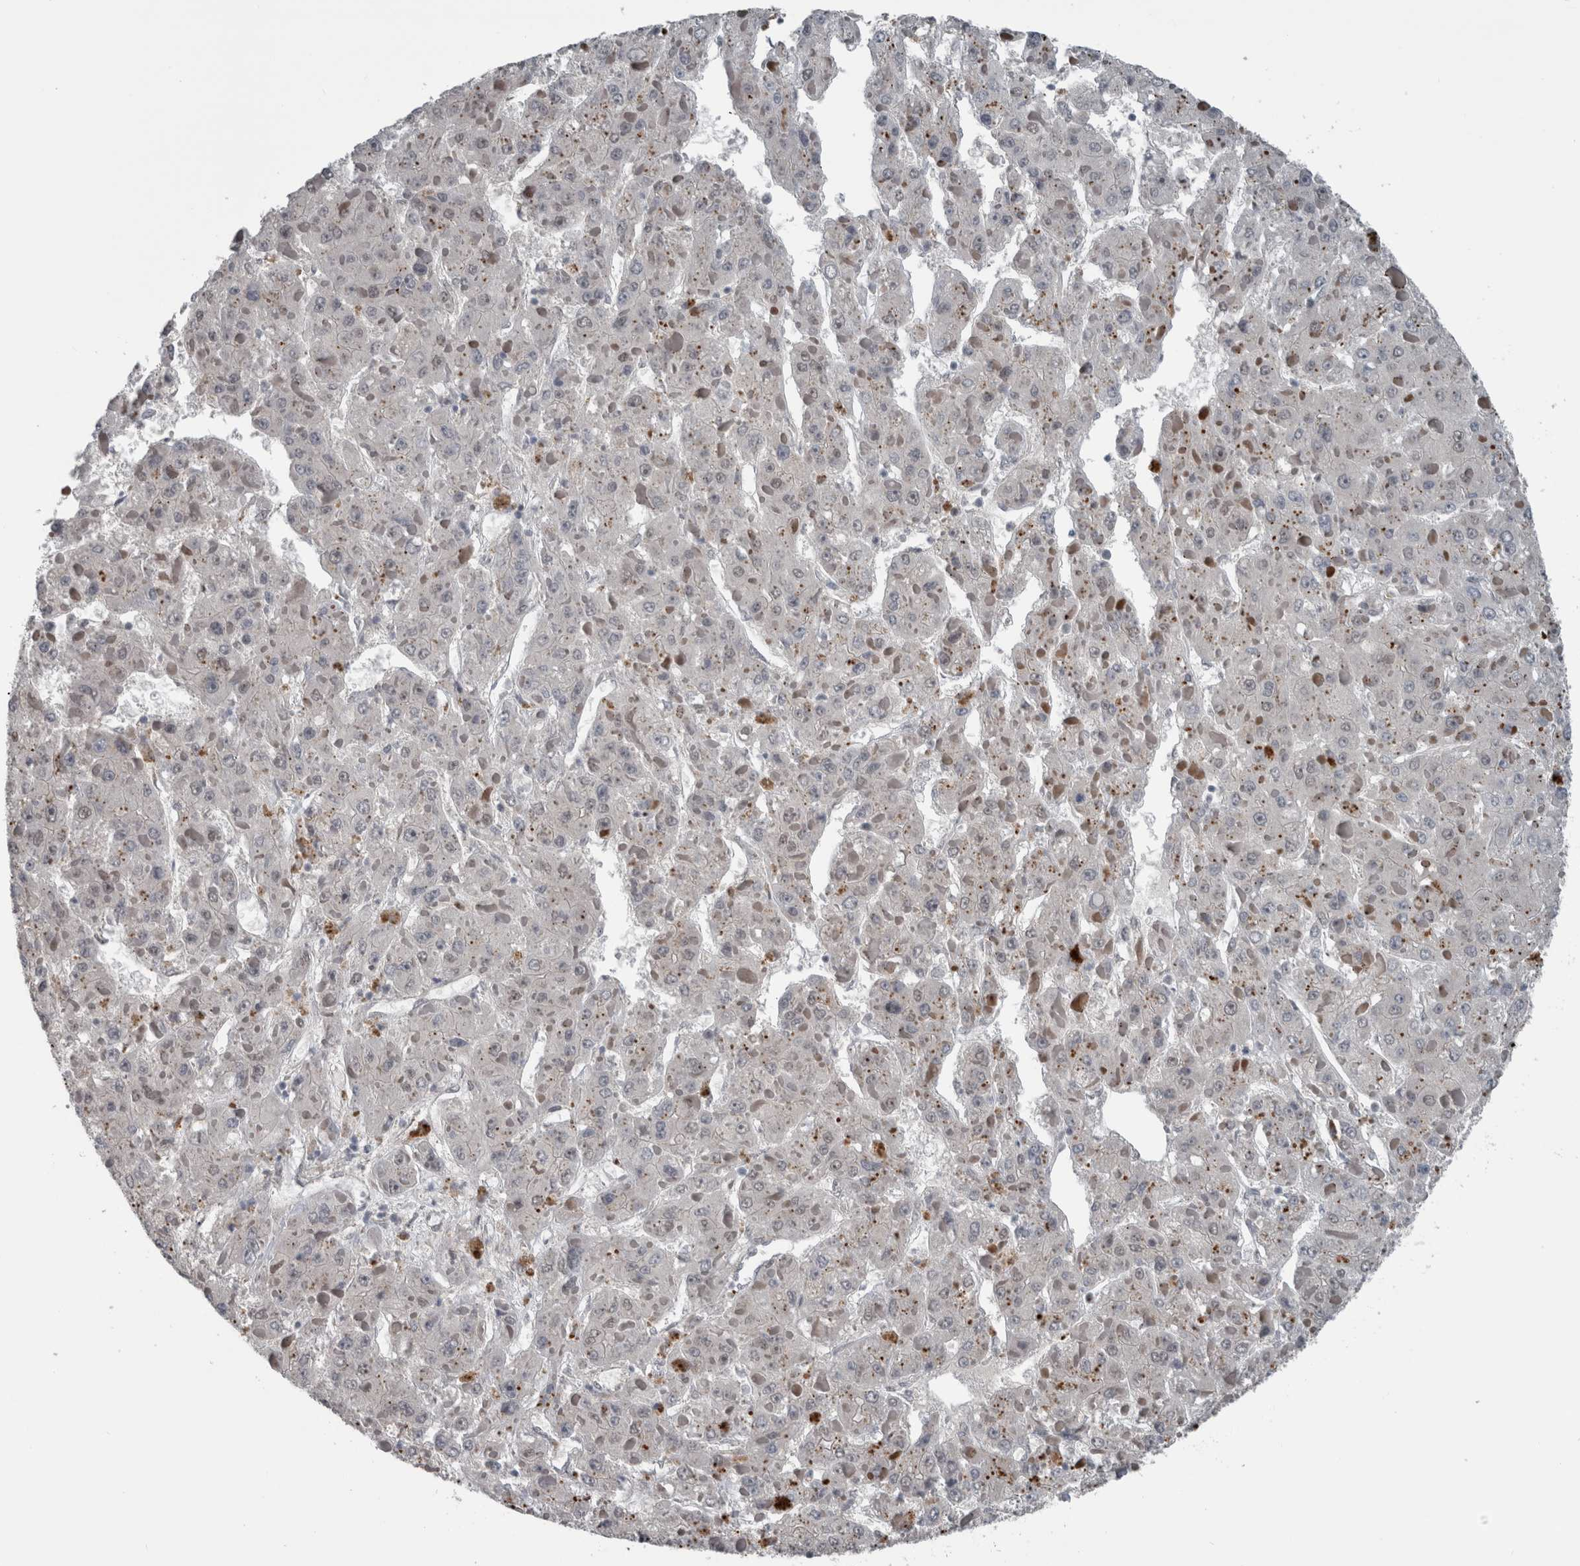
{"staining": {"intensity": "negative", "quantity": "none", "location": "none"}, "tissue": "liver cancer", "cell_type": "Tumor cells", "image_type": "cancer", "snomed": [{"axis": "morphology", "description": "Carcinoma, Hepatocellular, NOS"}, {"axis": "topography", "description": "Liver"}], "caption": "Human liver cancer stained for a protein using immunohistochemistry demonstrates no expression in tumor cells.", "gene": "ZBTB21", "patient": {"sex": "female", "age": 73}}